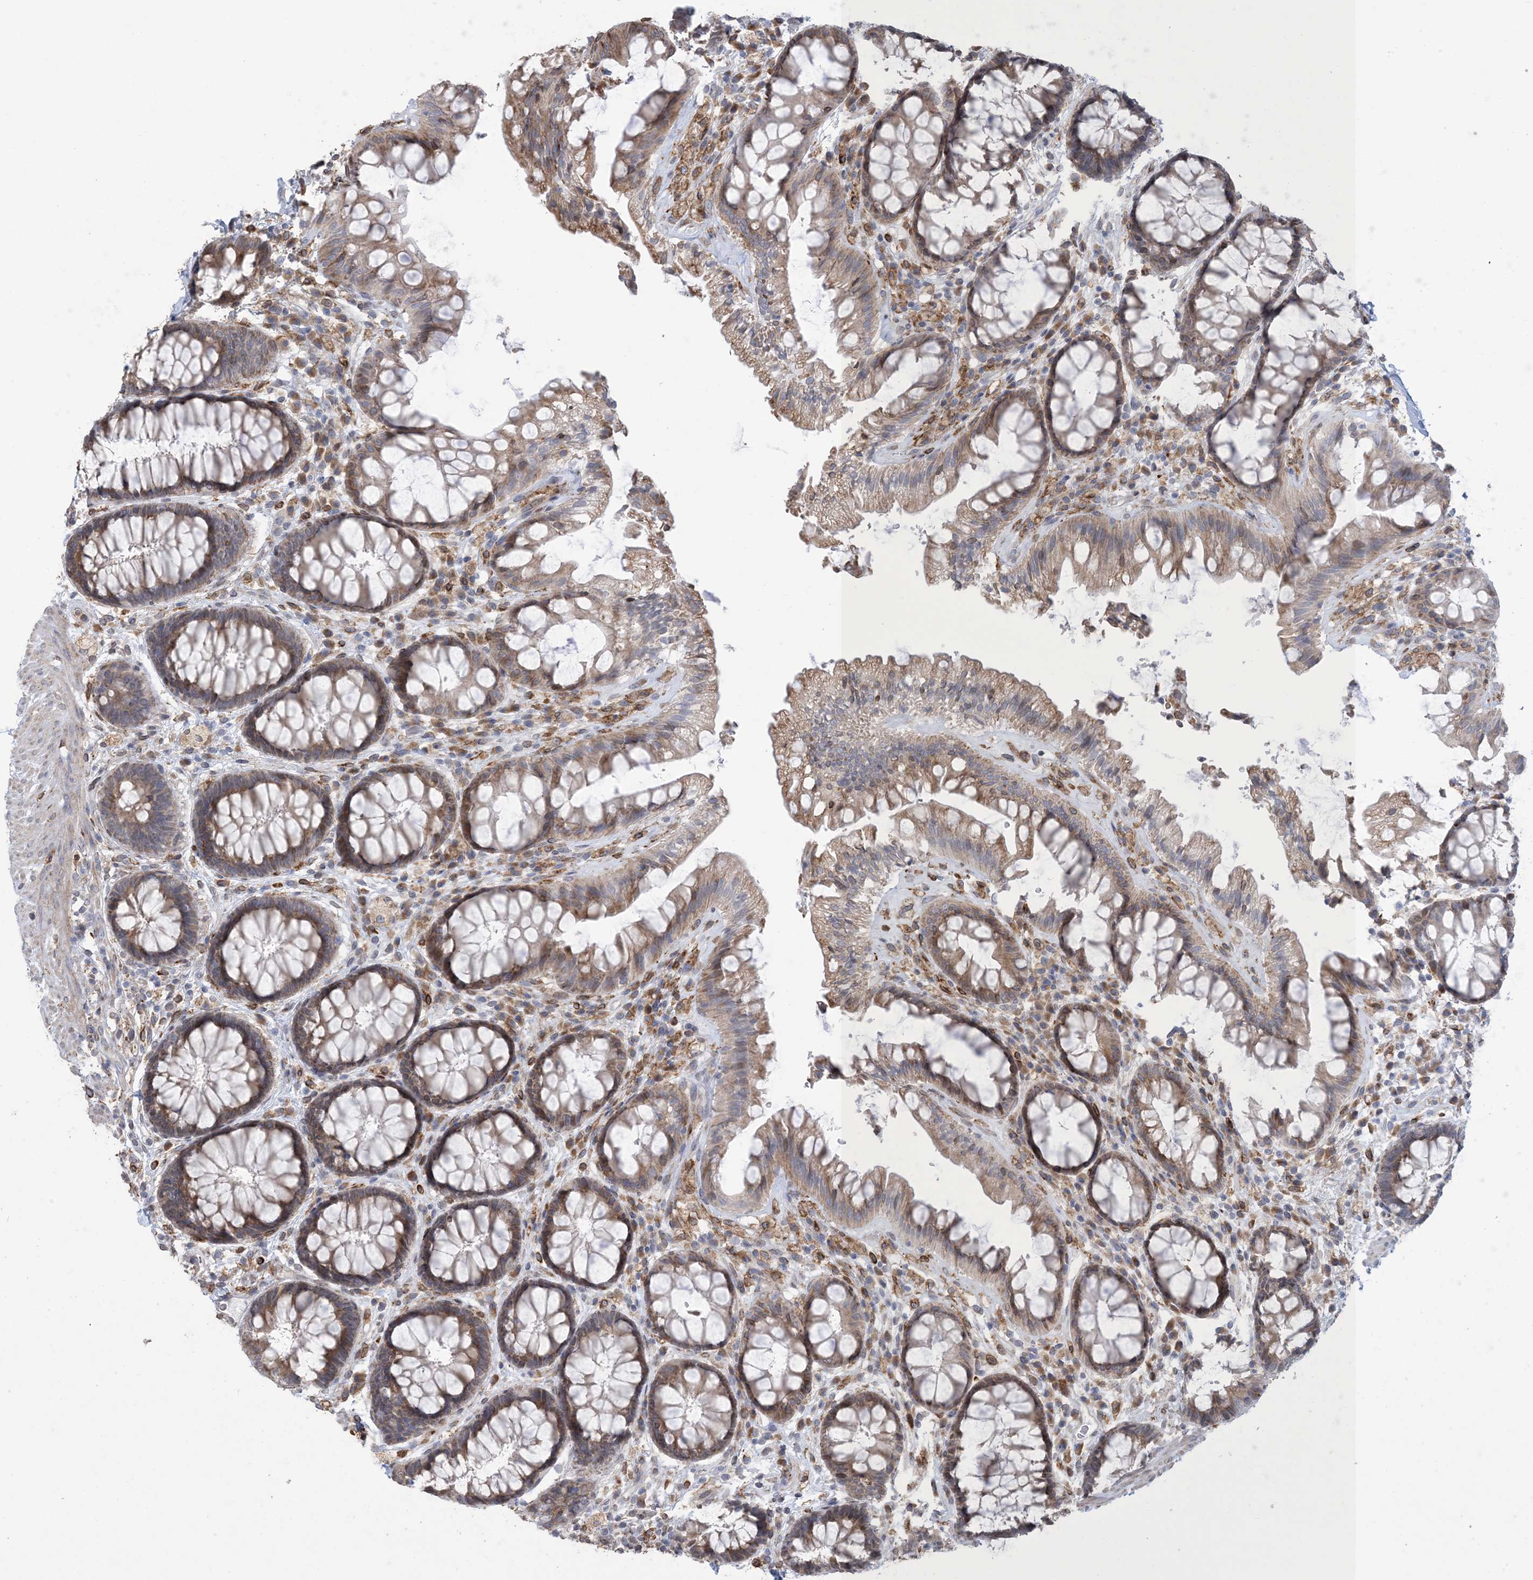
{"staining": {"intensity": "moderate", "quantity": ">75%", "location": "cytoplasmic/membranous"}, "tissue": "rectum", "cell_type": "Glandular cells", "image_type": "normal", "snomed": [{"axis": "morphology", "description": "Normal tissue, NOS"}, {"axis": "topography", "description": "Rectum"}], "caption": "Rectum stained with DAB immunohistochemistry (IHC) displays medium levels of moderate cytoplasmic/membranous positivity in about >75% of glandular cells. (DAB (3,3'-diaminobenzidine) IHC, brown staining for protein, blue staining for nuclei).", "gene": "SHANK1", "patient": {"sex": "female", "age": 46}}